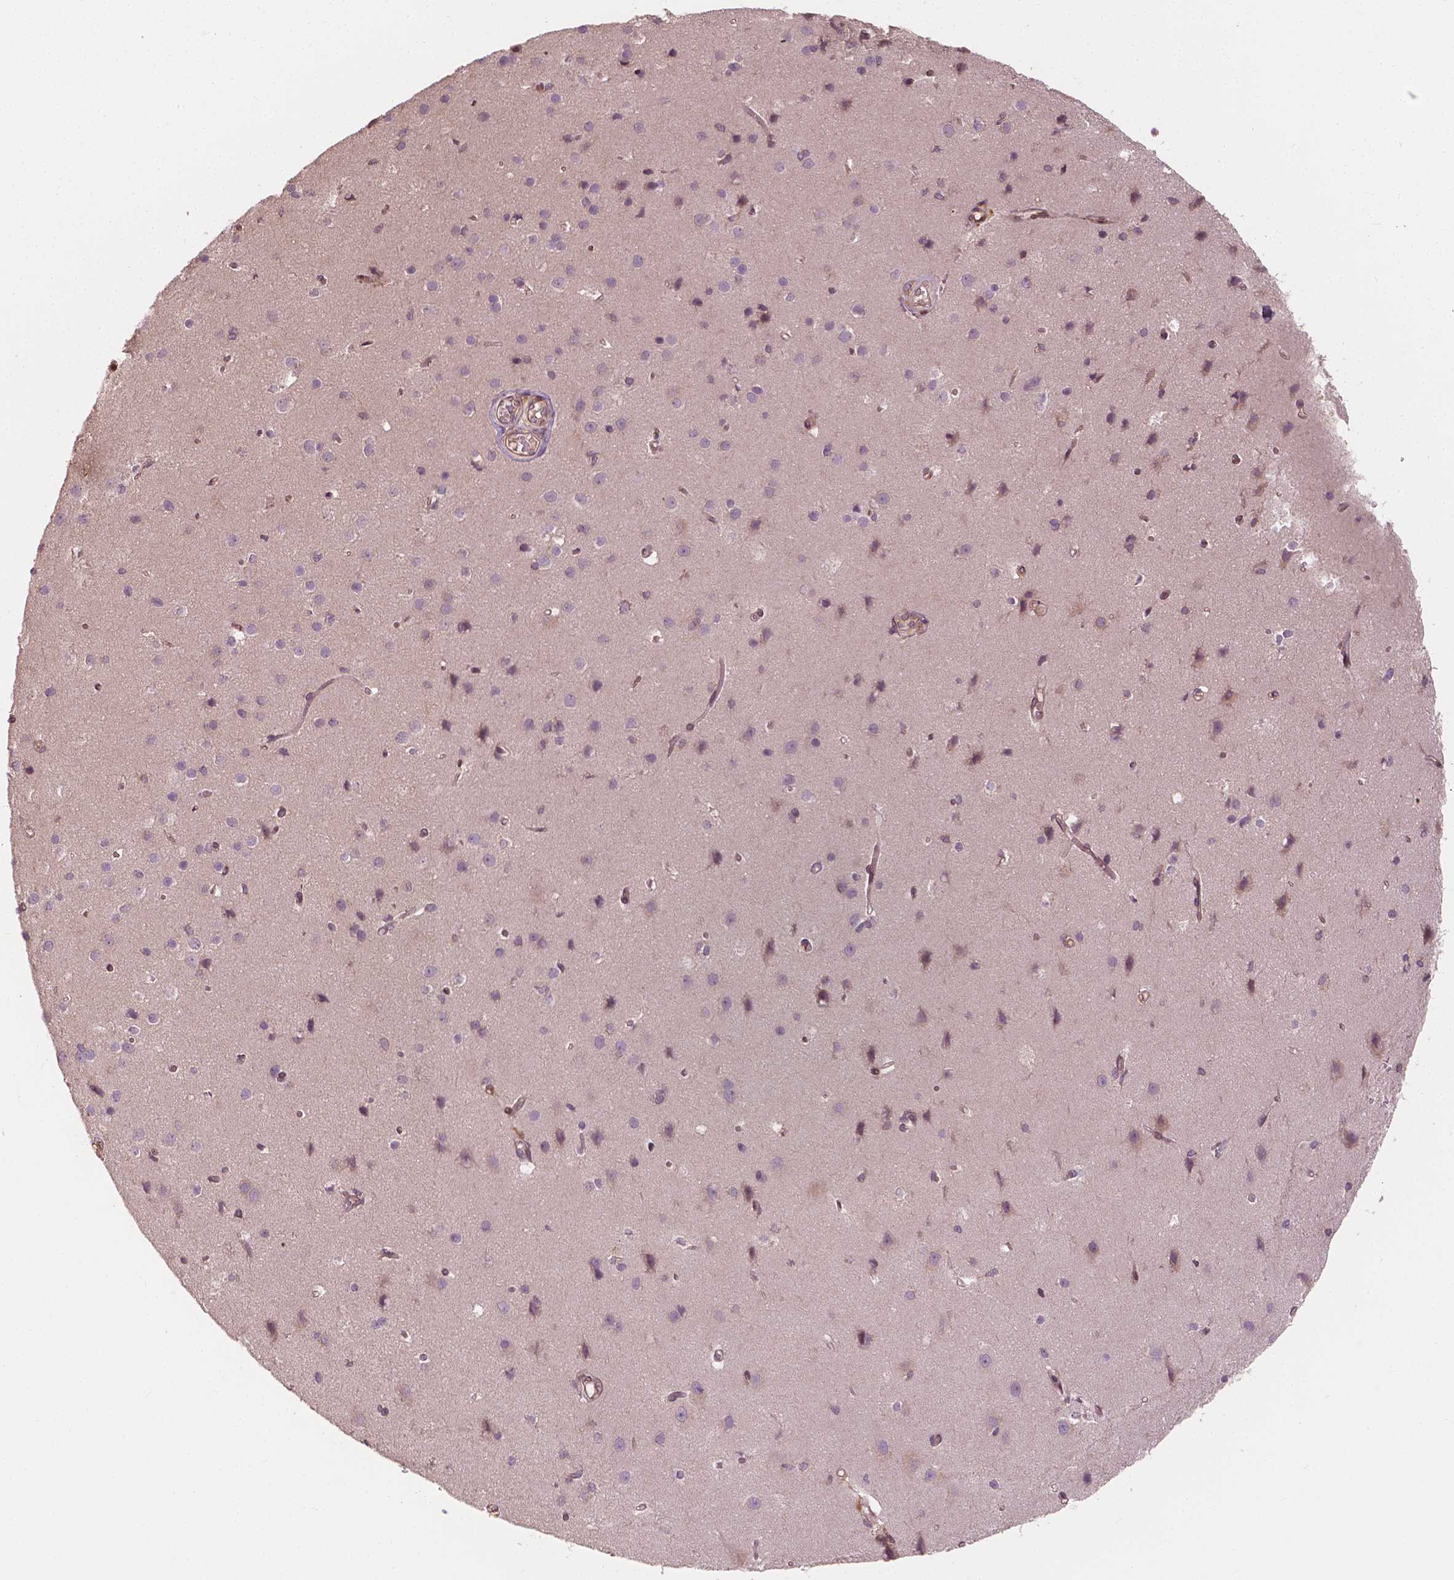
{"staining": {"intensity": "weak", "quantity": "25%-75%", "location": "cytoplasmic/membranous"}, "tissue": "cerebral cortex", "cell_type": "Endothelial cells", "image_type": "normal", "snomed": [{"axis": "morphology", "description": "Normal tissue, NOS"}, {"axis": "topography", "description": "Cerebral cortex"}], "caption": "Protein analysis of normal cerebral cortex reveals weak cytoplasmic/membranous expression in approximately 25%-75% of endothelial cells.", "gene": "G3BP1", "patient": {"sex": "male", "age": 37}}